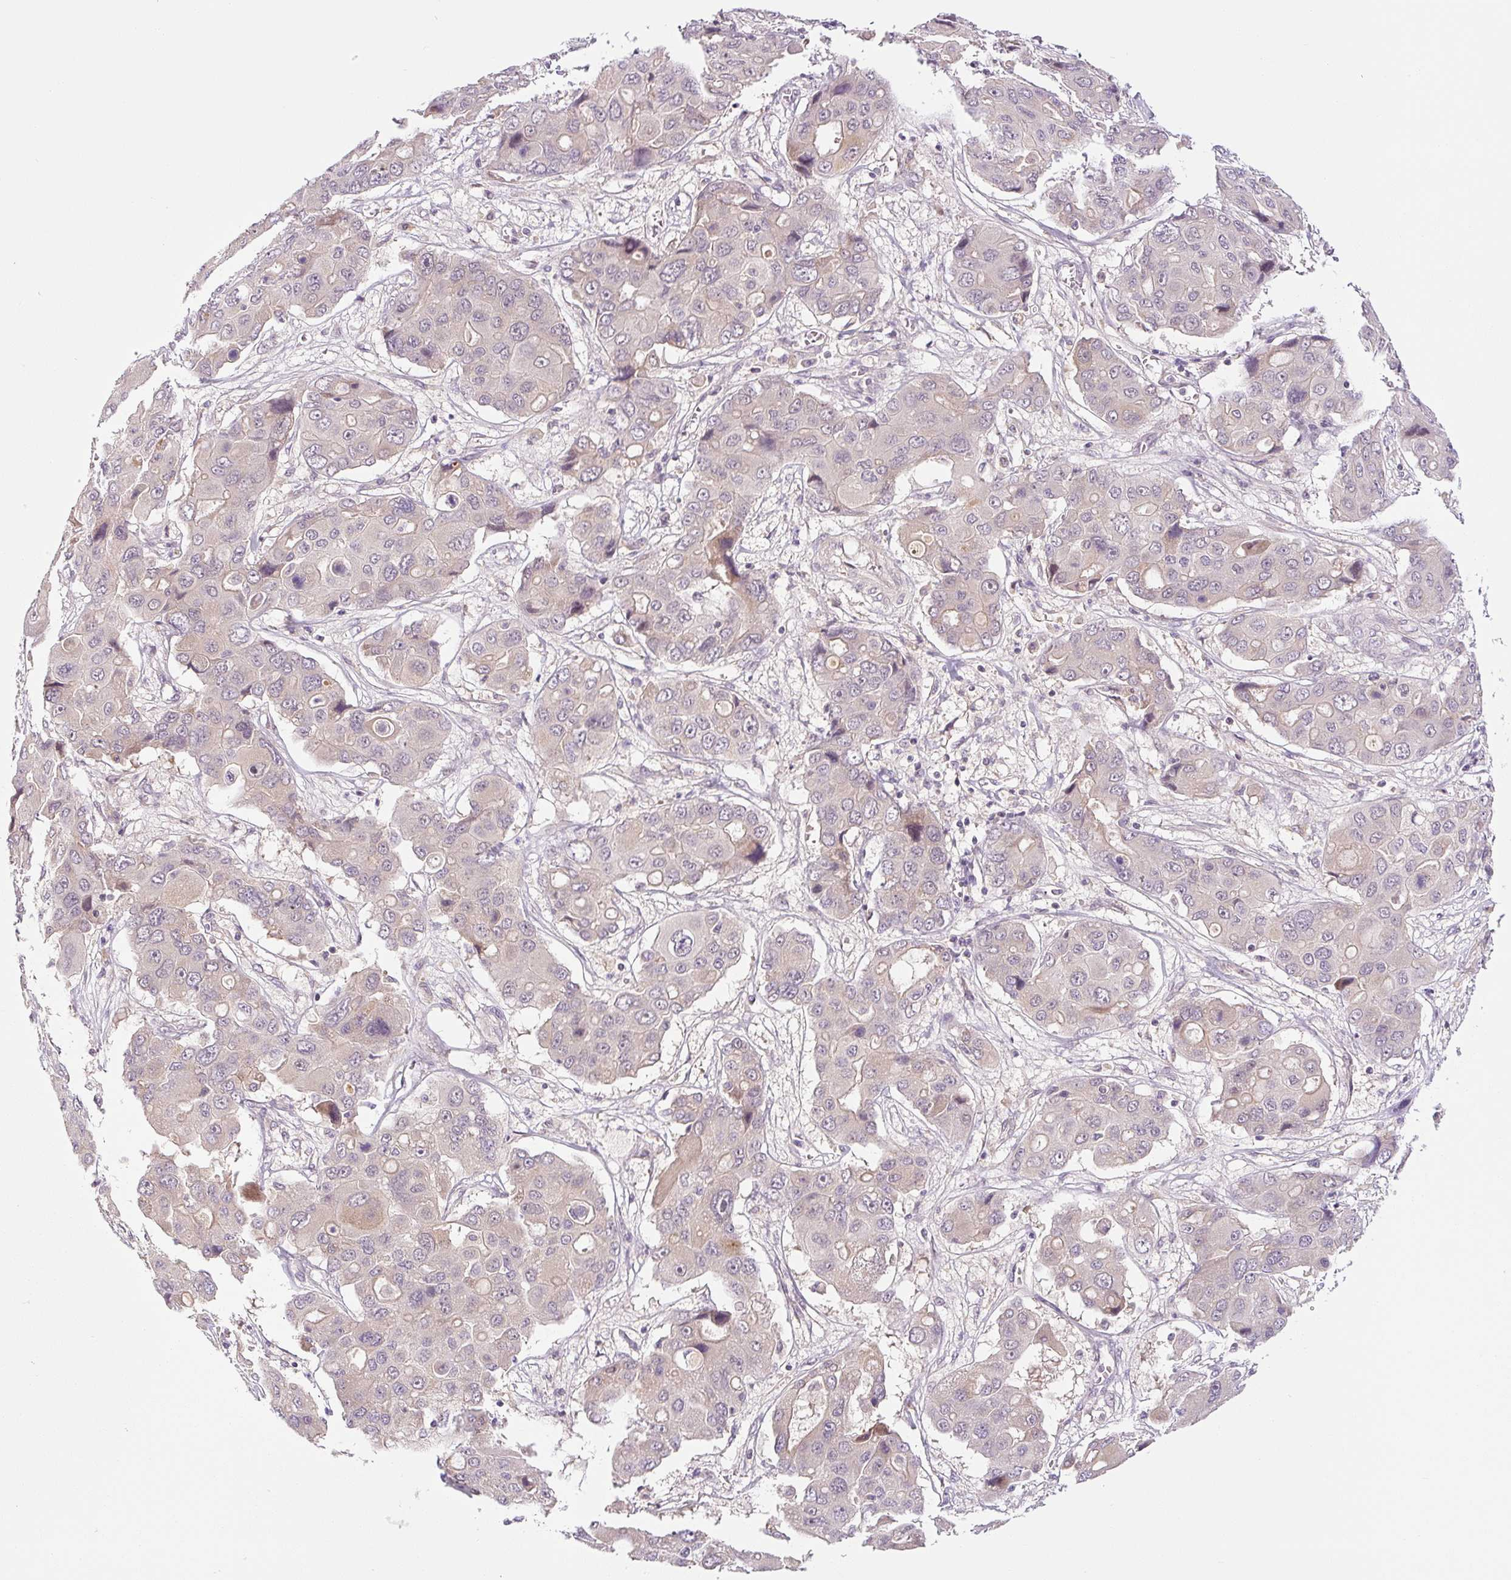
{"staining": {"intensity": "negative", "quantity": "none", "location": "none"}, "tissue": "liver cancer", "cell_type": "Tumor cells", "image_type": "cancer", "snomed": [{"axis": "morphology", "description": "Cholangiocarcinoma"}, {"axis": "topography", "description": "Liver"}], "caption": "This is an immunohistochemistry (IHC) histopathology image of human liver cholangiocarcinoma. There is no positivity in tumor cells.", "gene": "PRKAA2", "patient": {"sex": "male", "age": 67}}